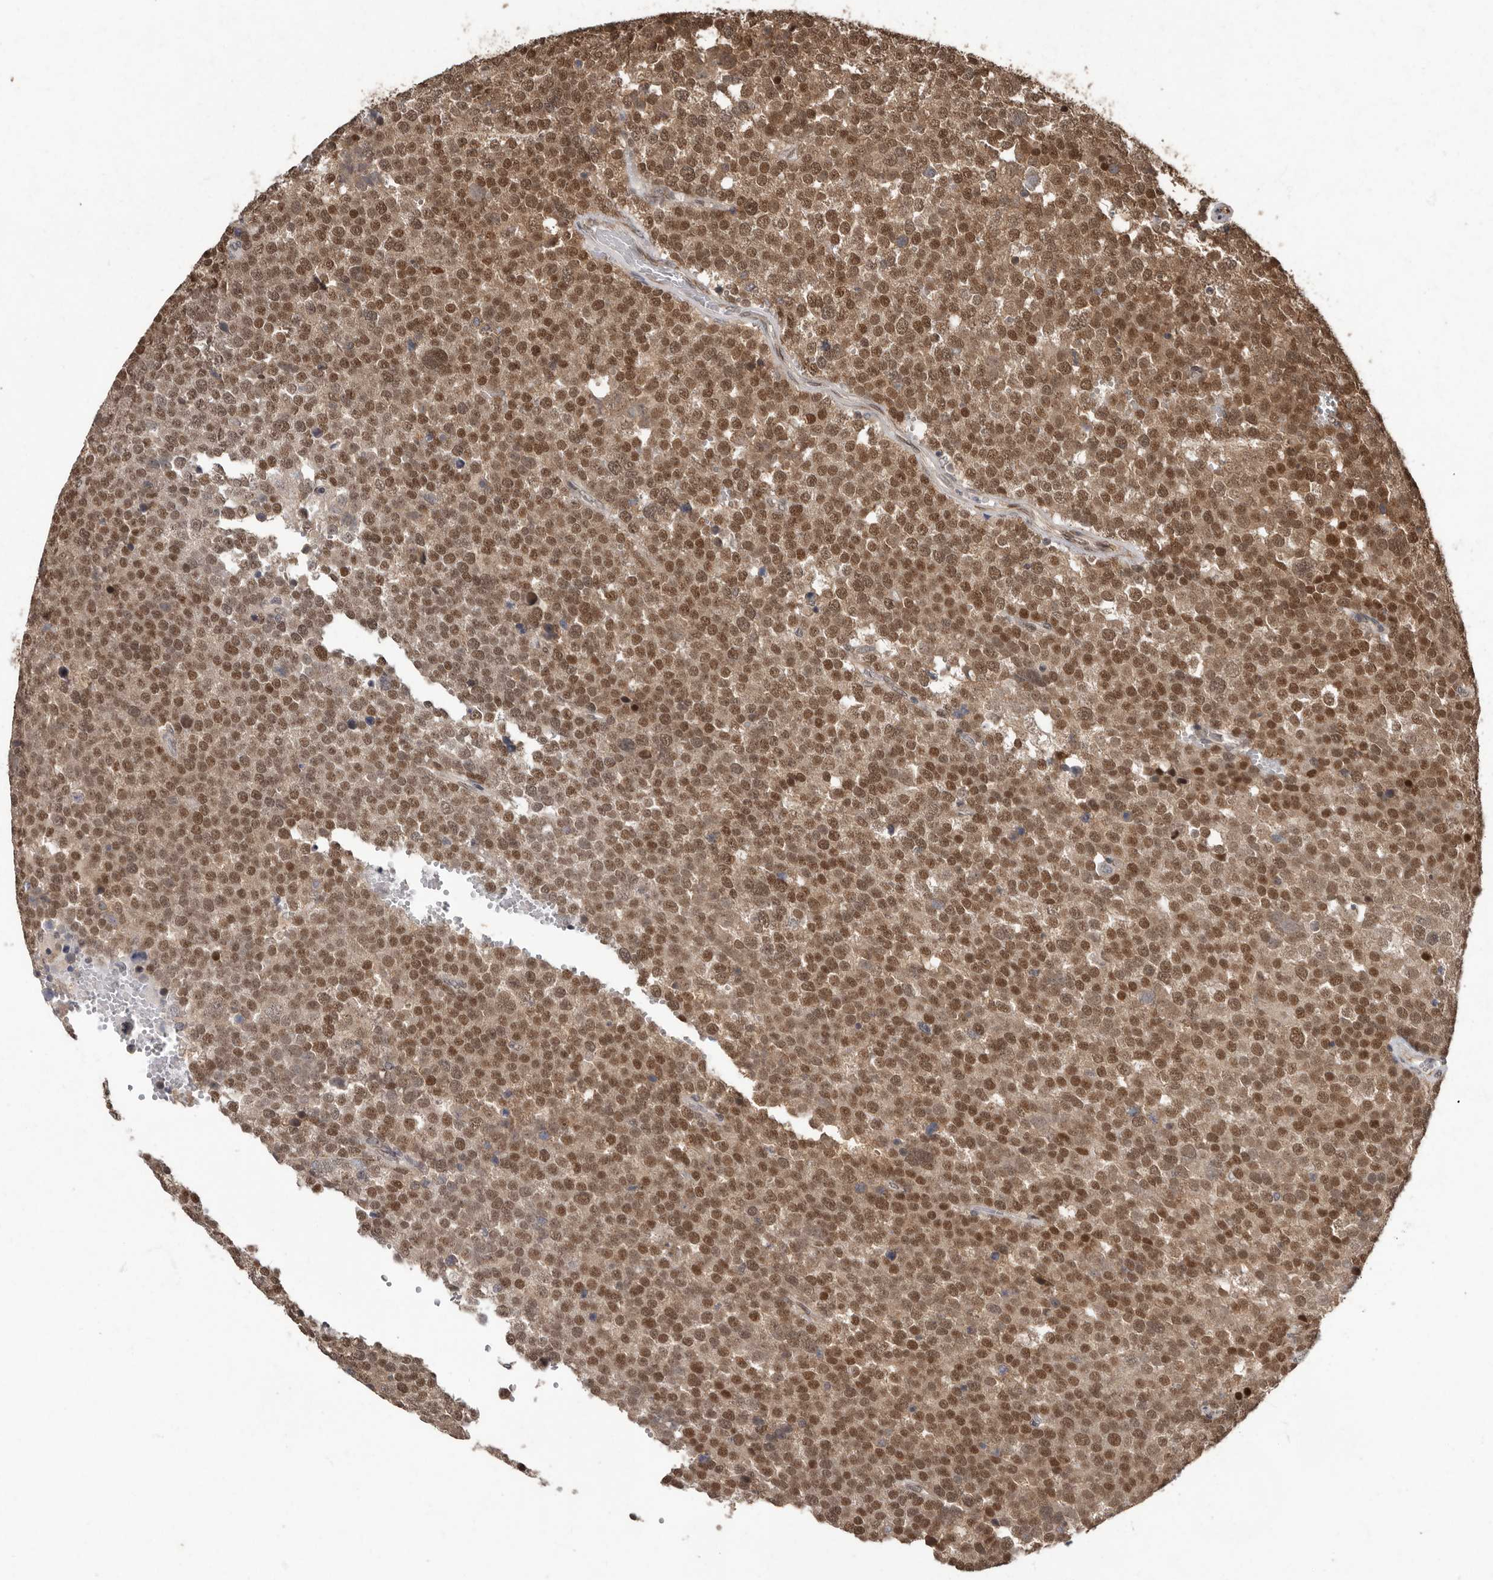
{"staining": {"intensity": "moderate", "quantity": ">75%", "location": "cytoplasmic/membranous,nuclear"}, "tissue": "testis cancer", "cell_type": "Tumor cells", "image_type": "cancer", "snomed": [{"axis": "morphology", "description": "Seminoma, NOS"}, {"axis": "topography", "description": "Testis"}], "caption": "This micrograph demonstrates testis cancer (seminoma) stained with IHC to label a protein in brown. The cytoplasmic/membranous and nuclear of tumor cells show moderate positivity for the protein. Nuclei are counter-stained blue.", "gene": "LRGUK", "patient": {"sex": "male", "age": 71}}